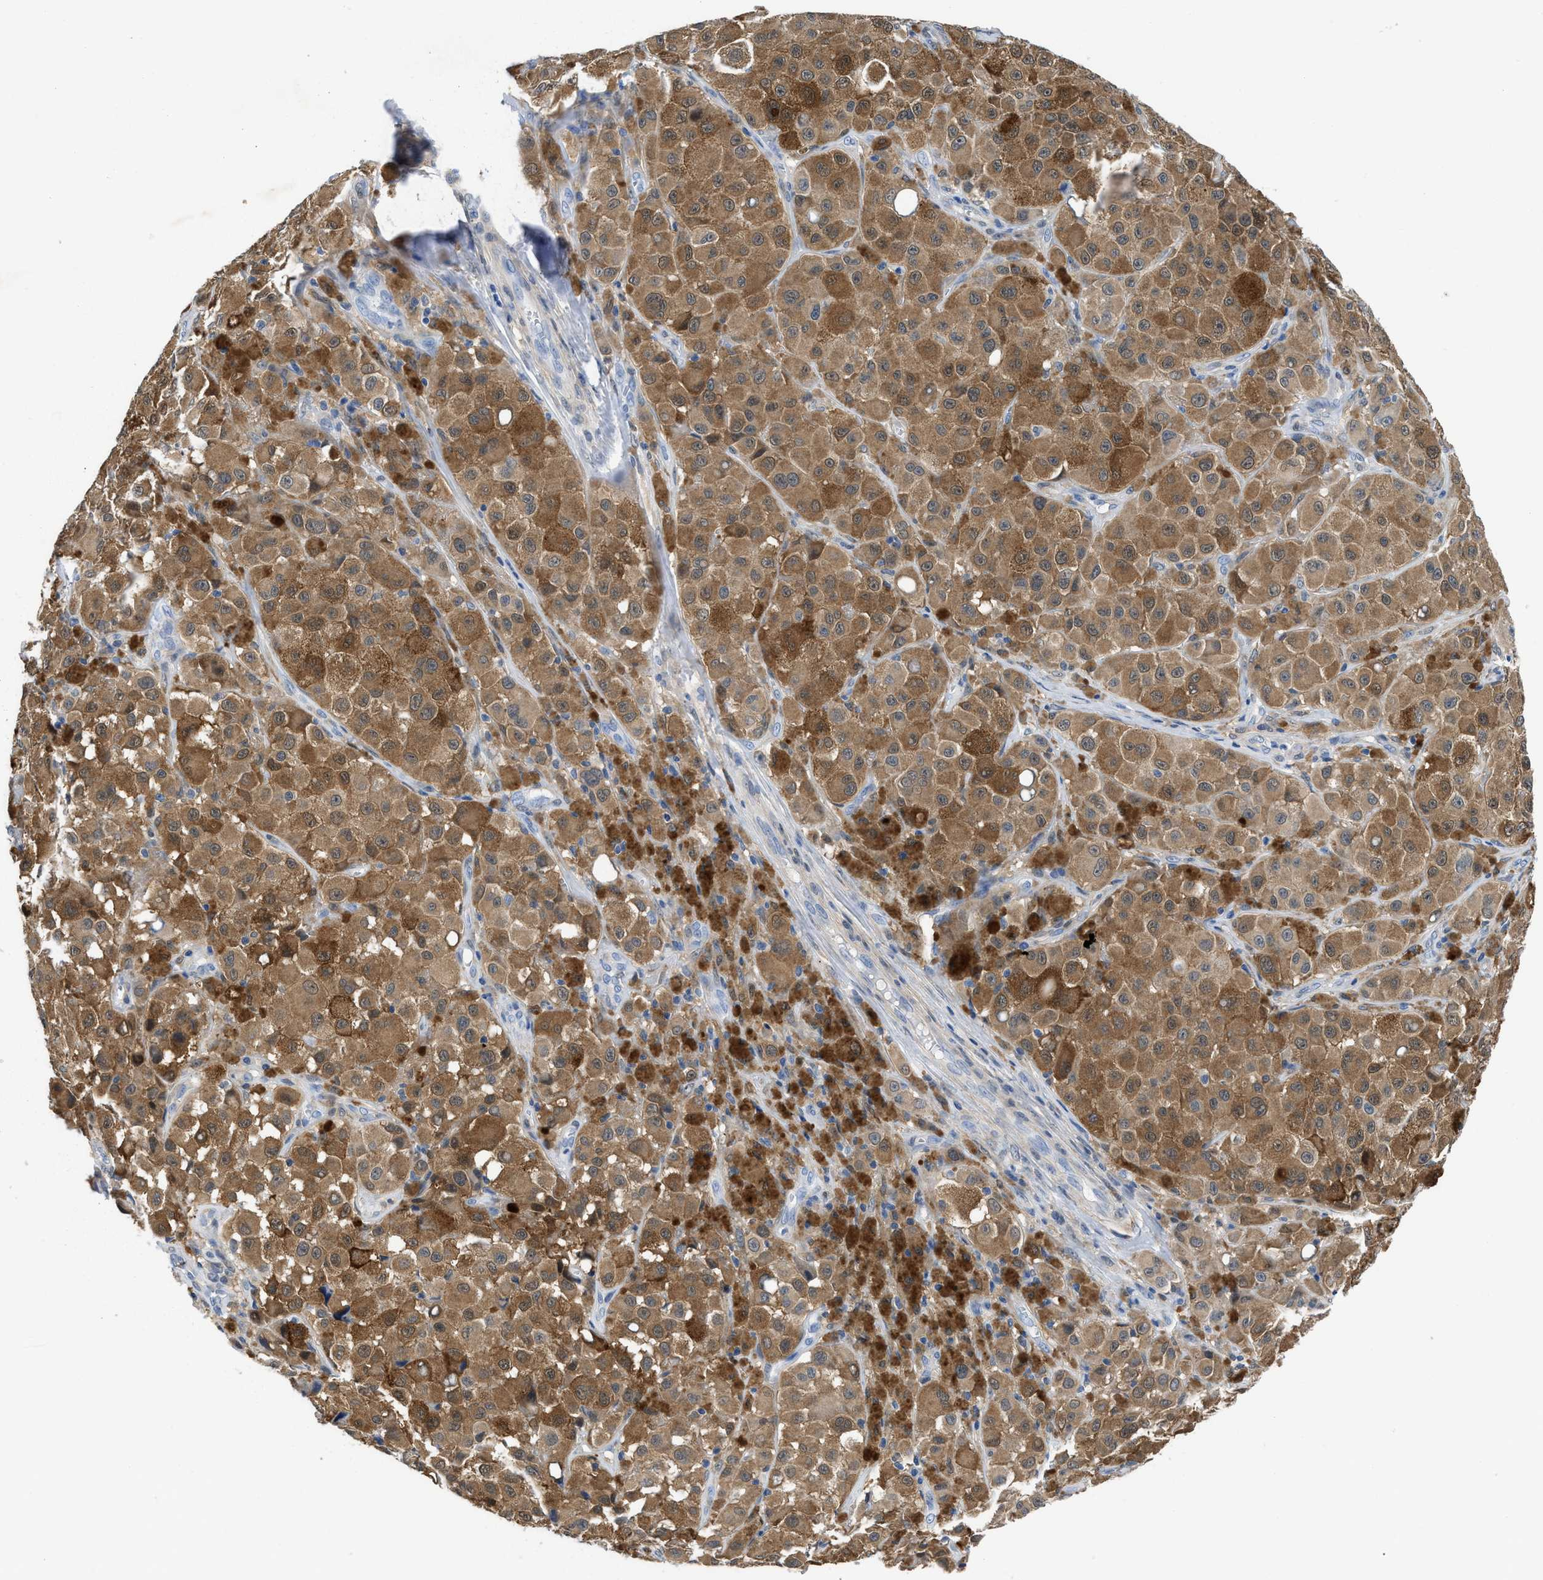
{"staining": {"intensity": "moderate", "quantity": ">75%", "location": "cytoplasmic/membranous"}, "tissue": "melanoma", "cell_type": "Tumor cells", "image_type": "cancer", "snomed": [{"axis": "morphology", "description": "Malignant melanoma, NOS"}, {"axis": "topography", "description": "Skin"}], "caption": "Immunohistochemical staining of malignant melanoma exhibits moderate cytoplasmic/membranous protein expression in approximately >75% of tumor cells.", "gene": "CBR1", "patient": {"sex": "male", "age": 84}}